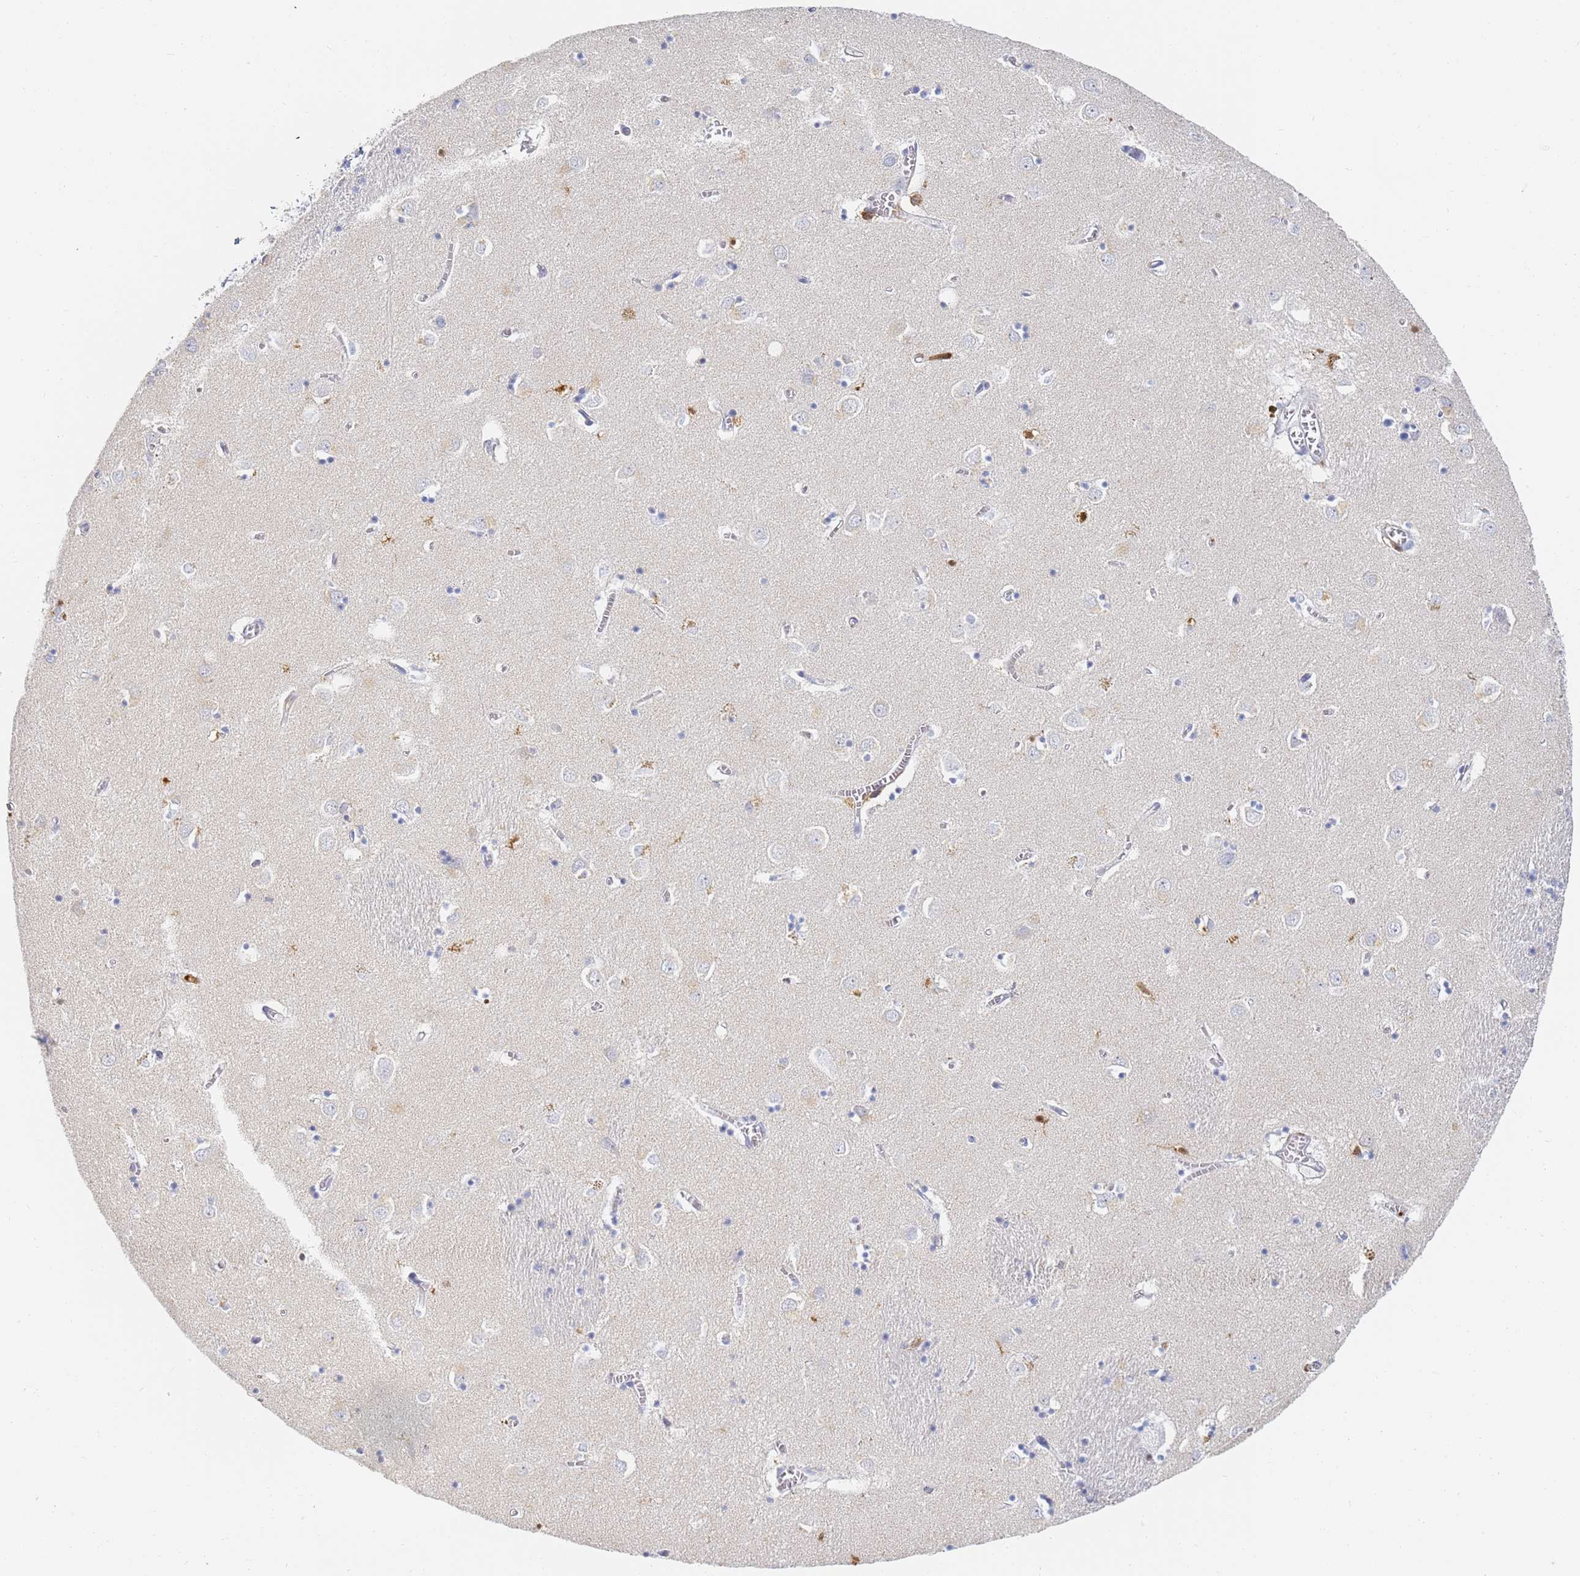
{"staining": {"intensity": "negative", "quantity": "none", "location": "none"}, "tissue": "caudate", "cell_type": "Glial cells", "image_type": "normal", "snomed": [{"axis": "morphology", "description": "Normal tissue, NOS"}, {"axis": "topography", "description": "Lateral ventricle wall"}], "caption": "This is a micrograph of immunohistochemistry staining of benign caudate, which shows no staining in glial cells. (DAB IHC with hematoxylin counter stain).", "gene": "BIN2", "patient": {"sex": "male", "age": 70}}